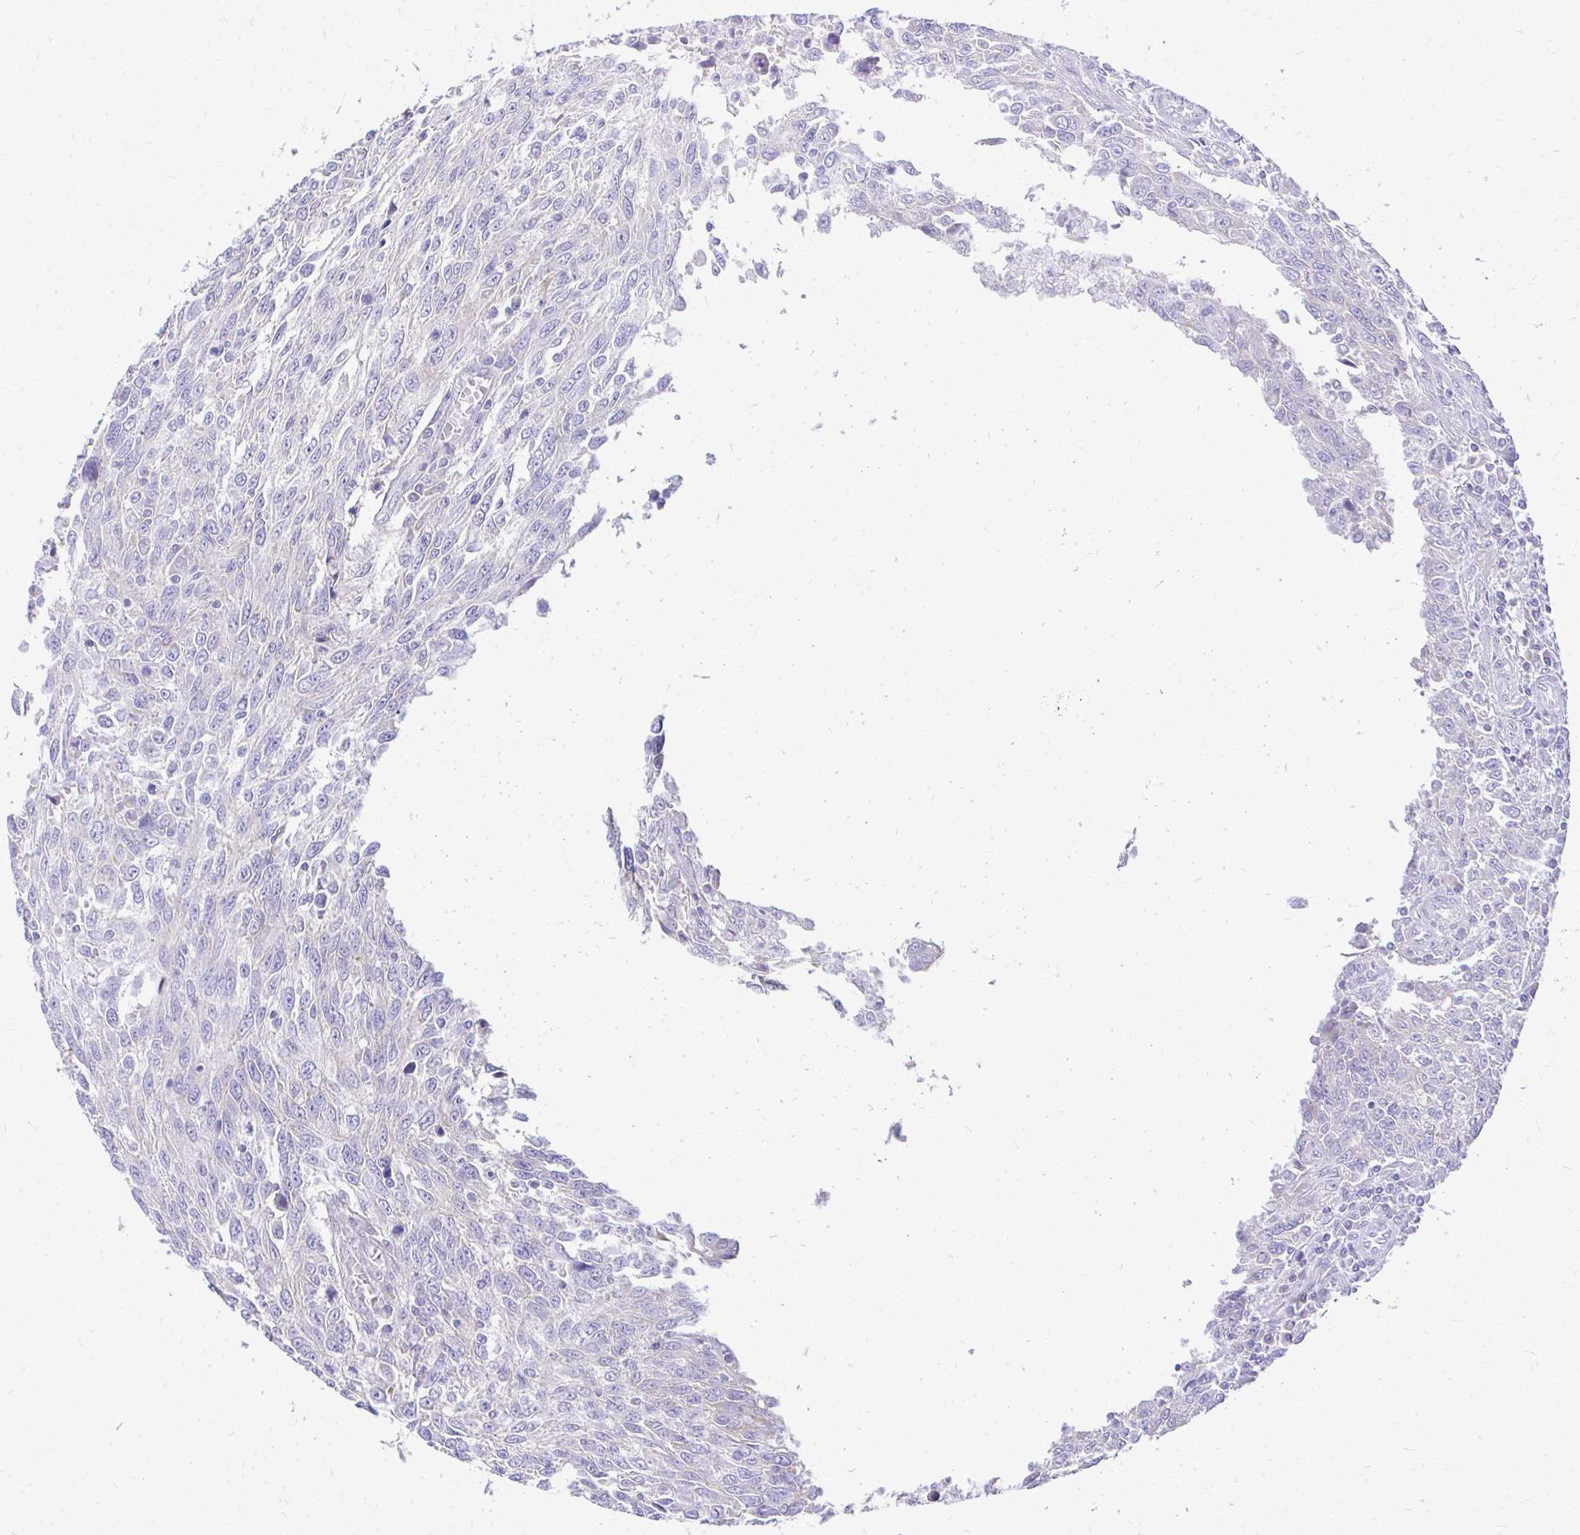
{"staining": {"intensity": "negative", "quantity": "none", "location": "none"}, "tissue": "breast cancer", "cell_type": "Tumor cells", "image_type": "cancer", "snomed": [{"axis": "morphology", "description": "Duct carcinoma"}, {"axis": "topography", "description": "Breast"}], "caption": "The immunohistochemistry histopathology image has no significant expression in tumor cells of breast cancer tissue.", "gene": "MRPL19", "patient": {"sex": "female", "age": 50}}